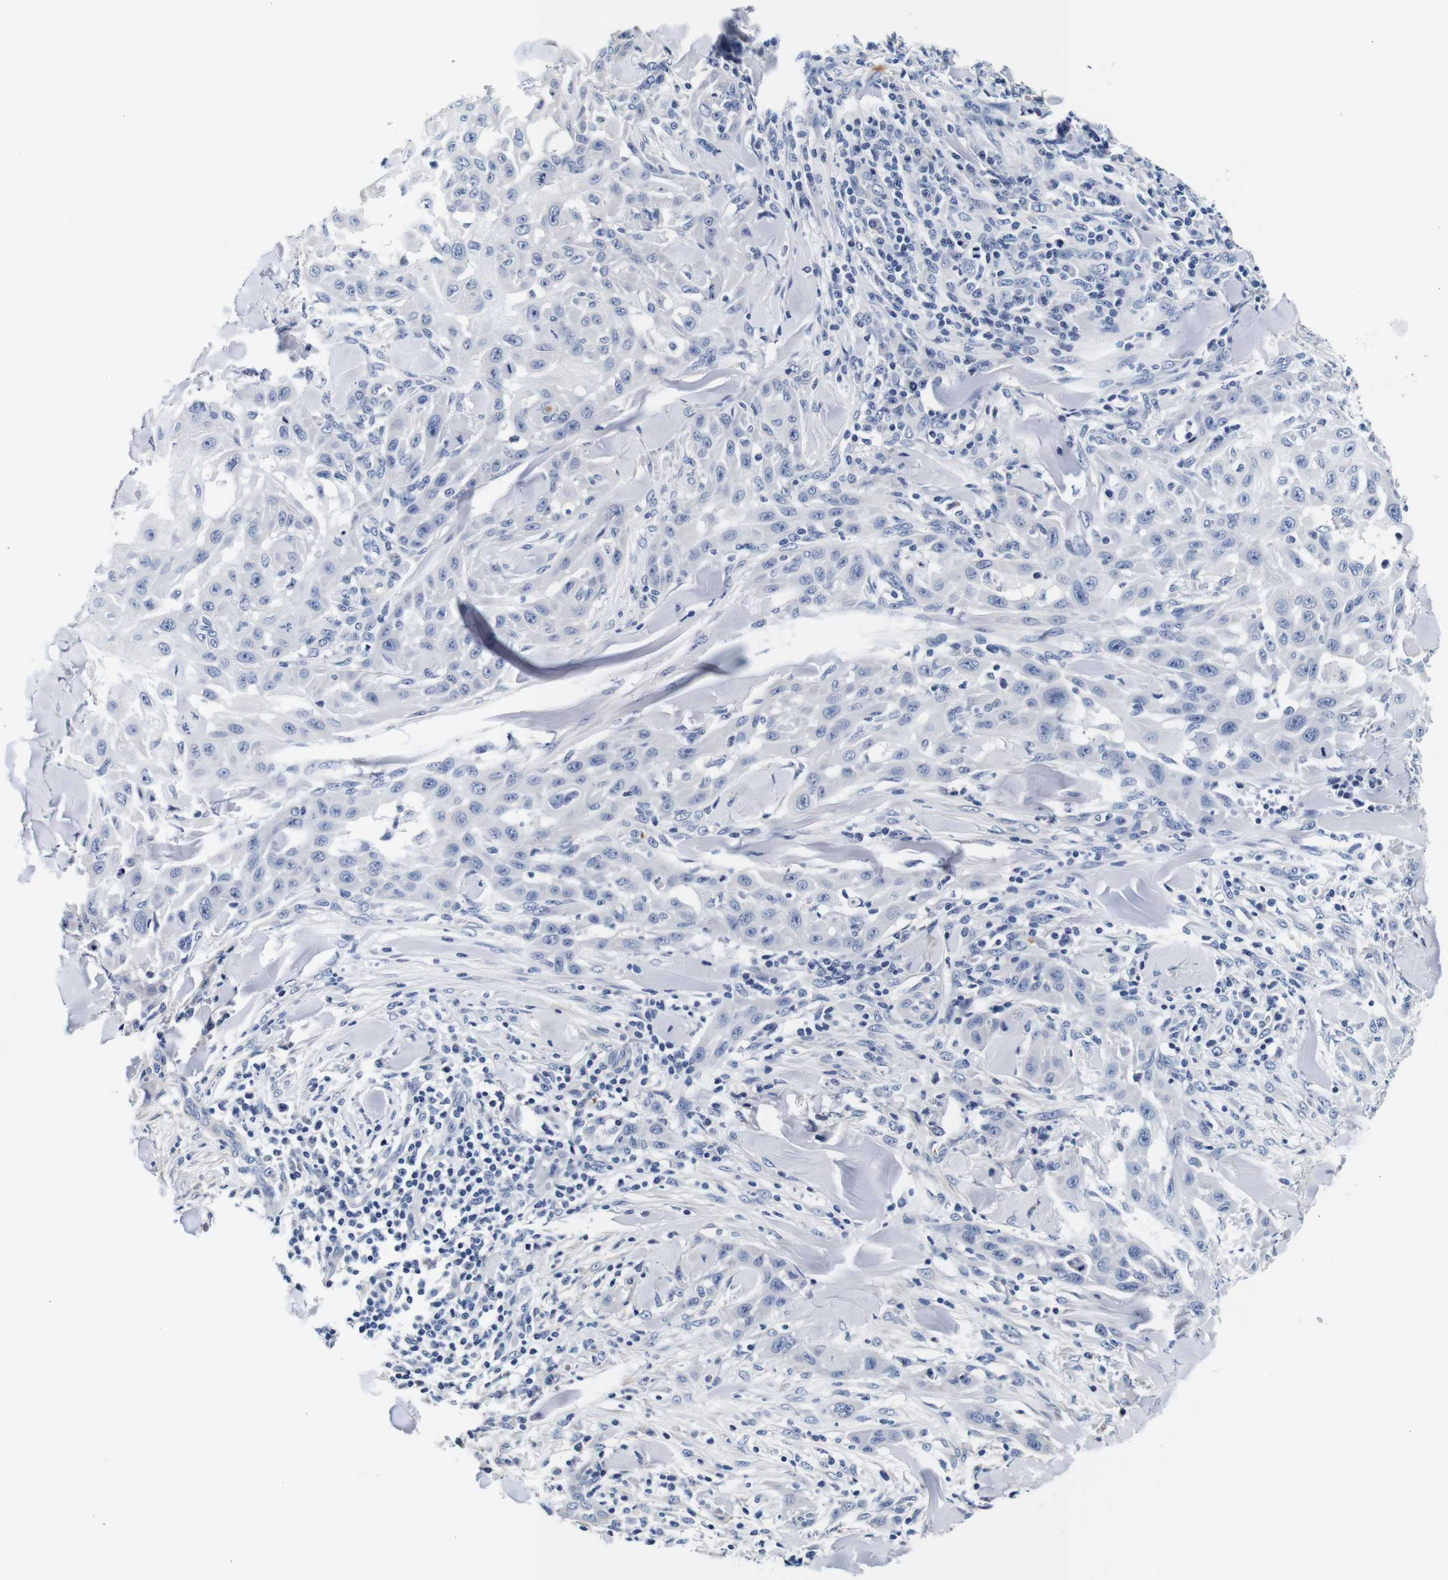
{"staining": {"intensity": "negative", "quantity": "none", "location": "none"}, "tissue": "skin cancer", "cell_type": "Tumor cells", "image_type": "cancer", "snomed": [{"axis": "morphology", "description": "Squamous cell carcinoma, NOS"}, {"axis": "topography", "description": "Skin"}], "caption": "Immunohistochemistry (IHC) histopathology image of human skin squamous cell carcinoma stained for a protein (brown), which displays no expression in tumor cells.", "gene": "GP1BA", "patient": {"sex": "male", "age": 24}}